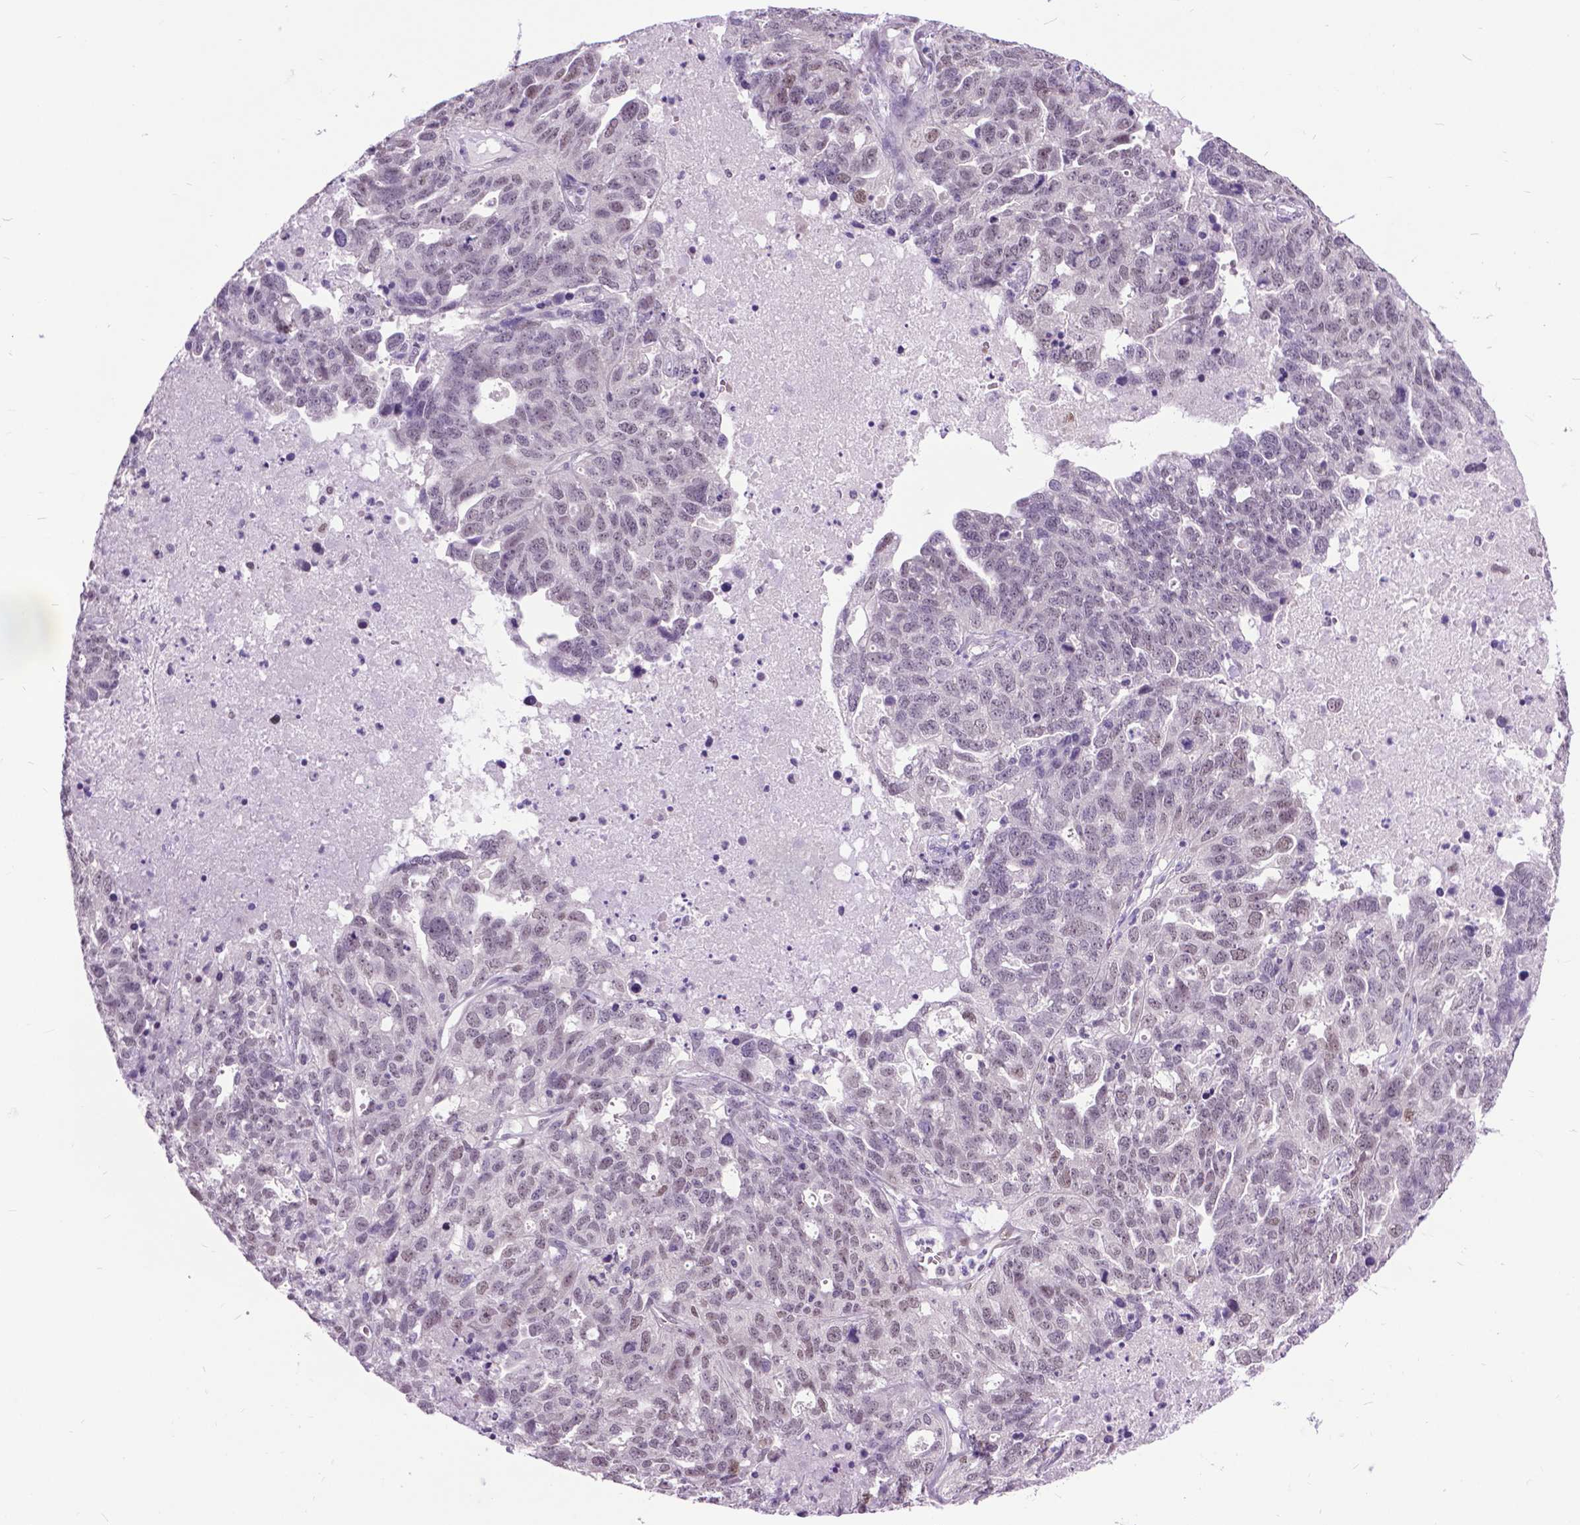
{"staining": {"intensity": "weak", "quantity": "<25%", "location": "nuclear"}, "tissue": "ovarian cancer", "cell_type": "Tumor cells", "image_type": "cancer", "snomed": [{"axis": "morphology", "description": "Cystadenocarcinoma, serous, NOS"}, {"axis": "topography", "description": "Ovary"}], "caption": "Ovarian cancer was stained to show a protein in brown. There is no significant expression in tumor cells.", "gene": "APCDD1L", "patient": {"sex": "female", "age": 71}}